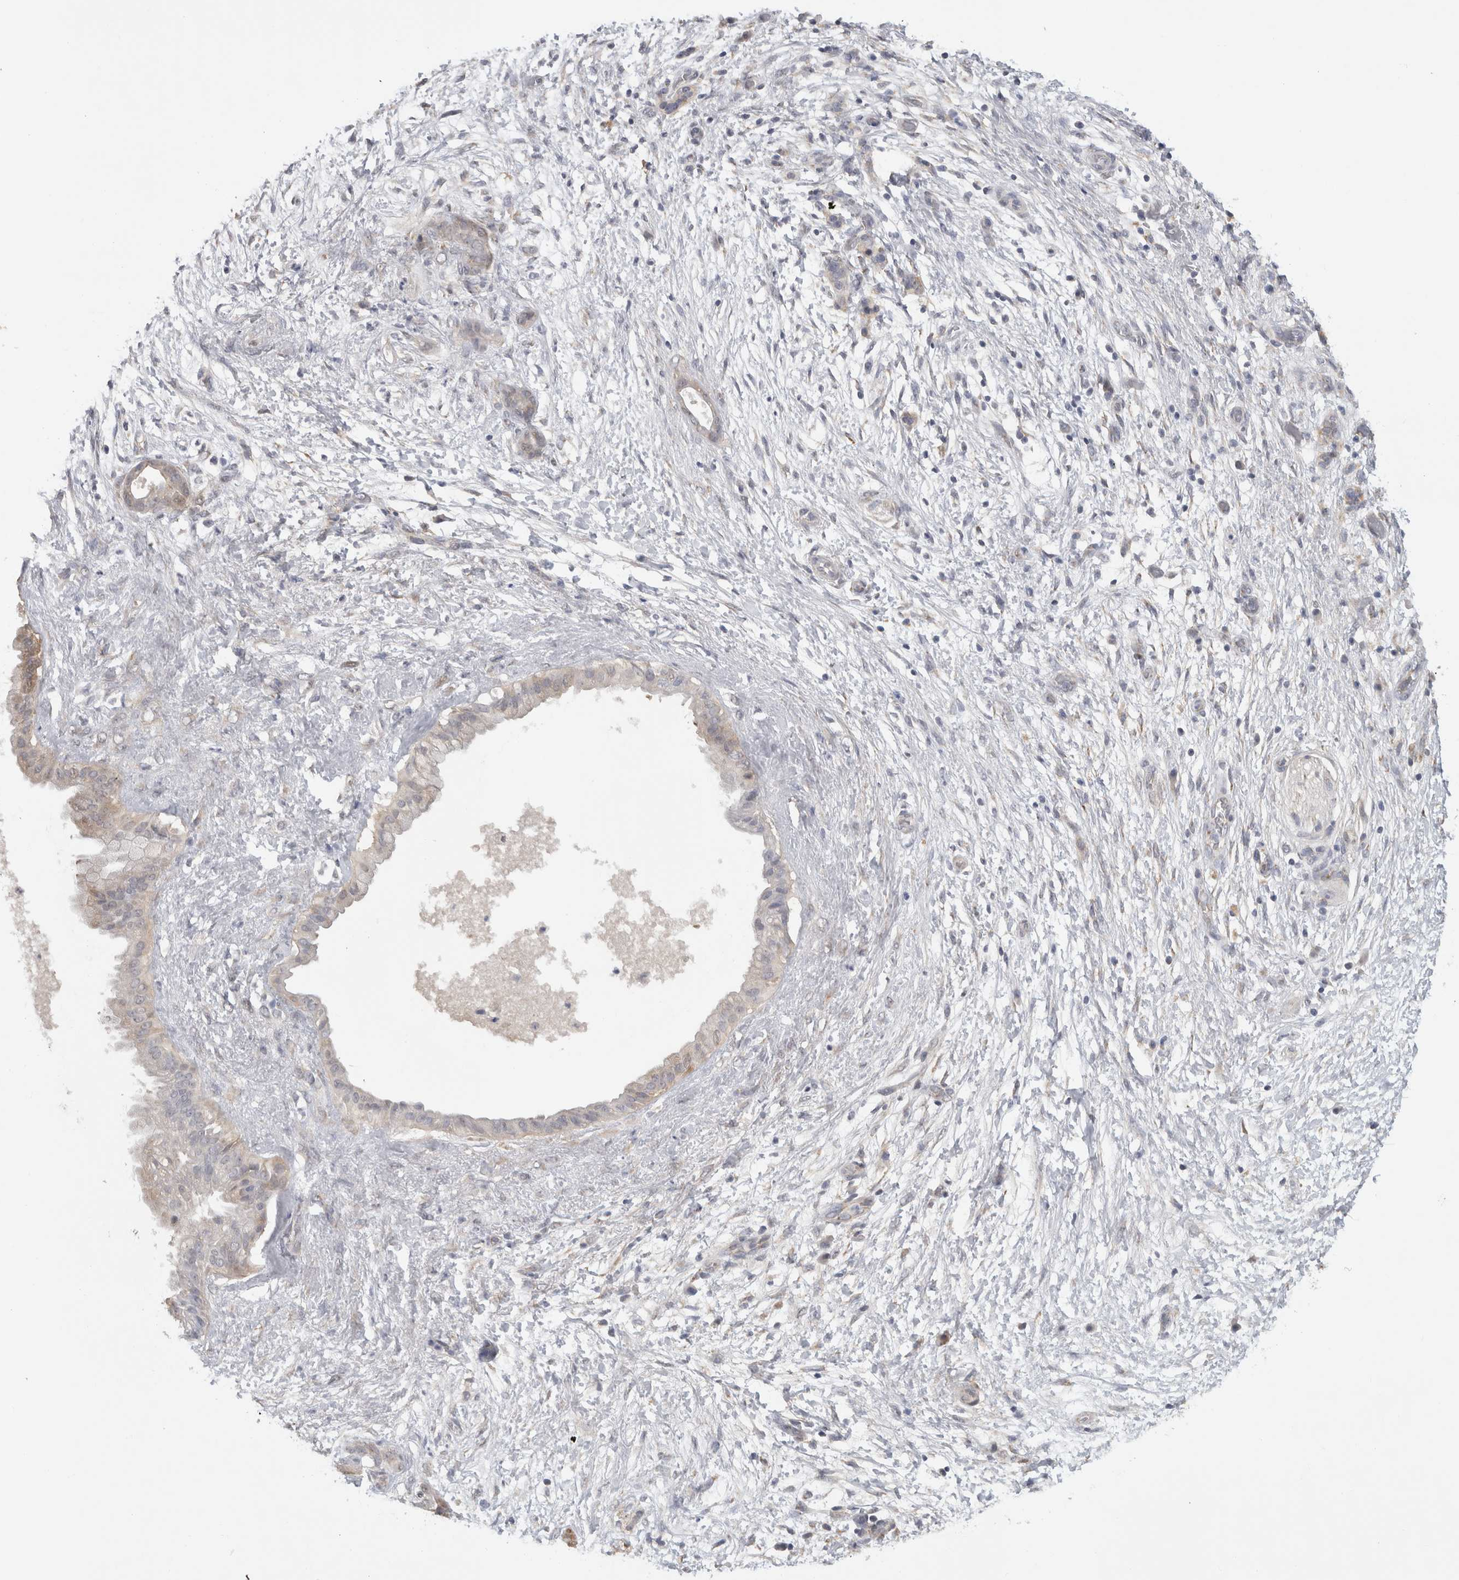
{"staining": {"intensity": "weak", "quantity": "<25%", "location": "cytoplasmic/membranous,nuclear"}, "tissue": "pancreatic cancer", "cell_type": "Tumor cells", "image_type": "cancer", "snomed": [{"axis": "morphology", "description": "Adenocarcinoma, NOS"}, {"axis": "topography", "description": "Pancreas"}], "caption": "Histopathology image shows no significant protein positivity in tumor cells of pancreatic adenocarcinoma.", "gene": "DYRK2", "patient": {"sex": "female", "age": 78}}